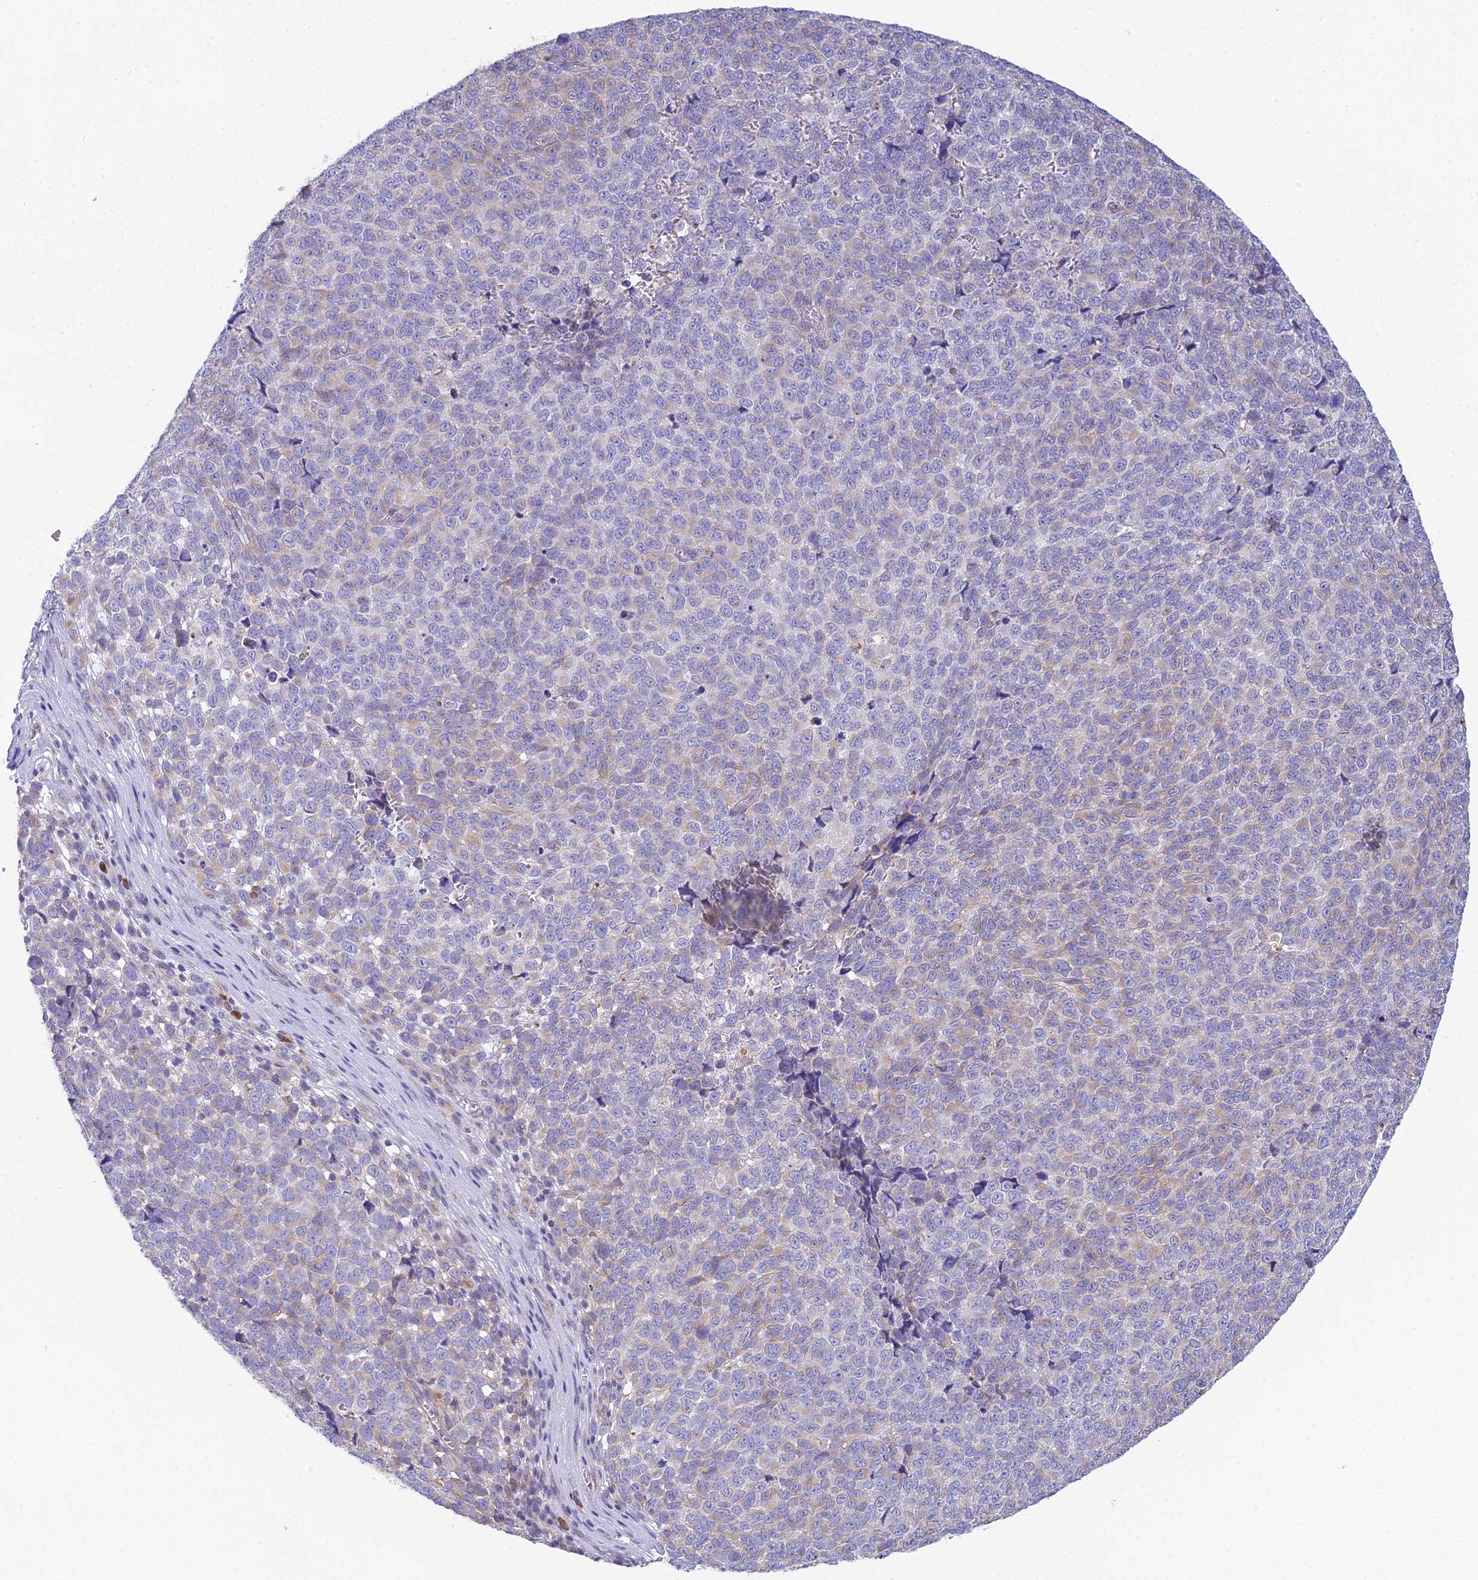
{"staining": {"intensity": "weak", "quantity": "<25%", "location": "cytoplasmic/membranous"}, "tissue": "melanoma", "cell_type": "Tumor cells", "image_type": "cancer", "snomed": [{"axis": "morphology", "description": "Malignant melanoma, NOS"}, {"axis": "topography", "description": "Nose, NOS"}], "caption": "Photomicrograph shows no significant protein positivity in tumor cells of melanoma.", "gene": "HM13", "patient": {"sex": "female", "age": 48}}